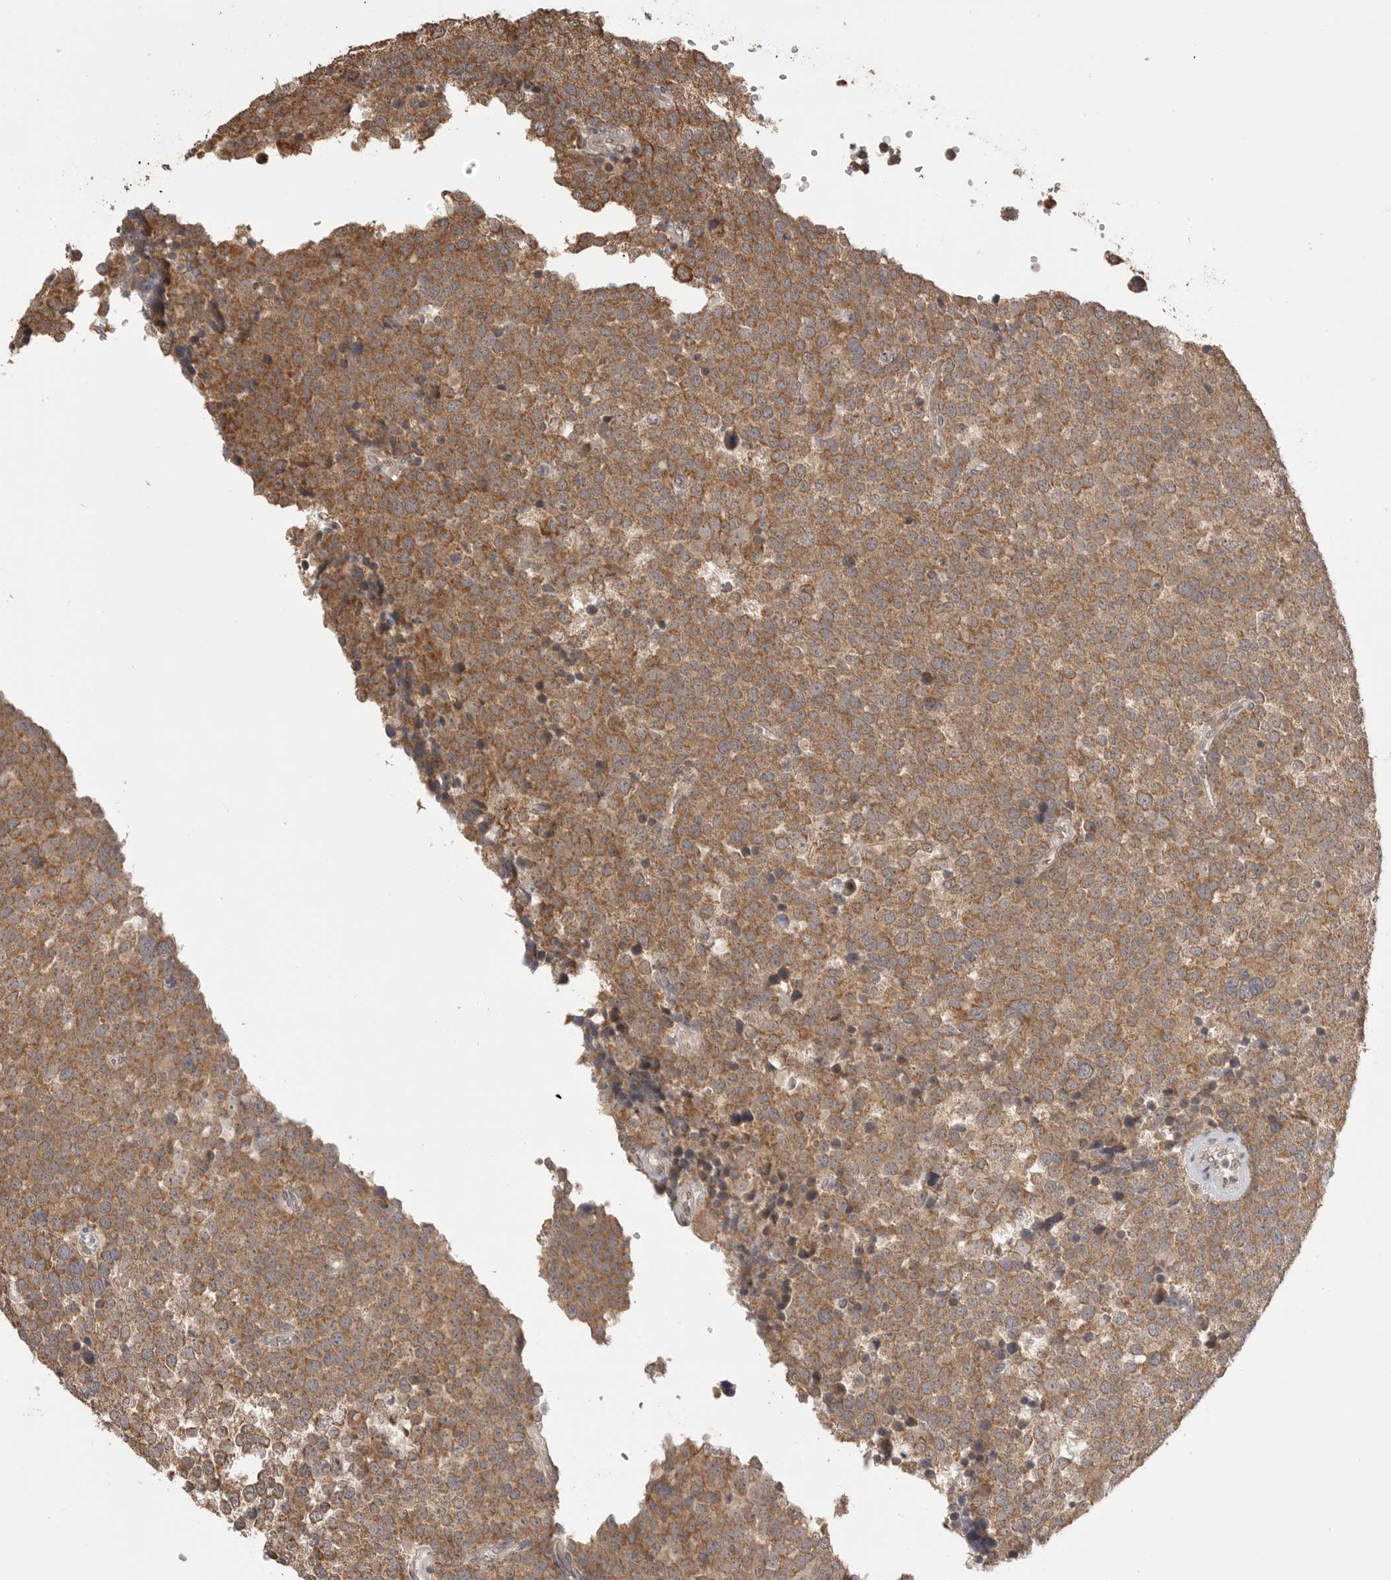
{"staining": {"intensity": "moderate", "quantity": ">75%", "location": "cytoplasmic/membranous"}, "tissue": "testis cancer", "cell_type": "Tumor cells", "image_type": "cancer", "snomed": [{"axis": "morphology", "description": "Seminoma, NOS"}, {"axis": "topography", "description": "Testis"}], "caption": "Immunohistochemistry (IHC) histopathology image of neoplastic tissue: testis cancer stained using immunohistochemistry (IHC) exhibits medium levels of moderate protein expression localized specifically in the cytoplasmic/membranous of tumor cells, appearing as a cytoplasmic/membranous brown color.", "gene": "ASPSCR1", "patient": {"sex": "male", "age": 71}}